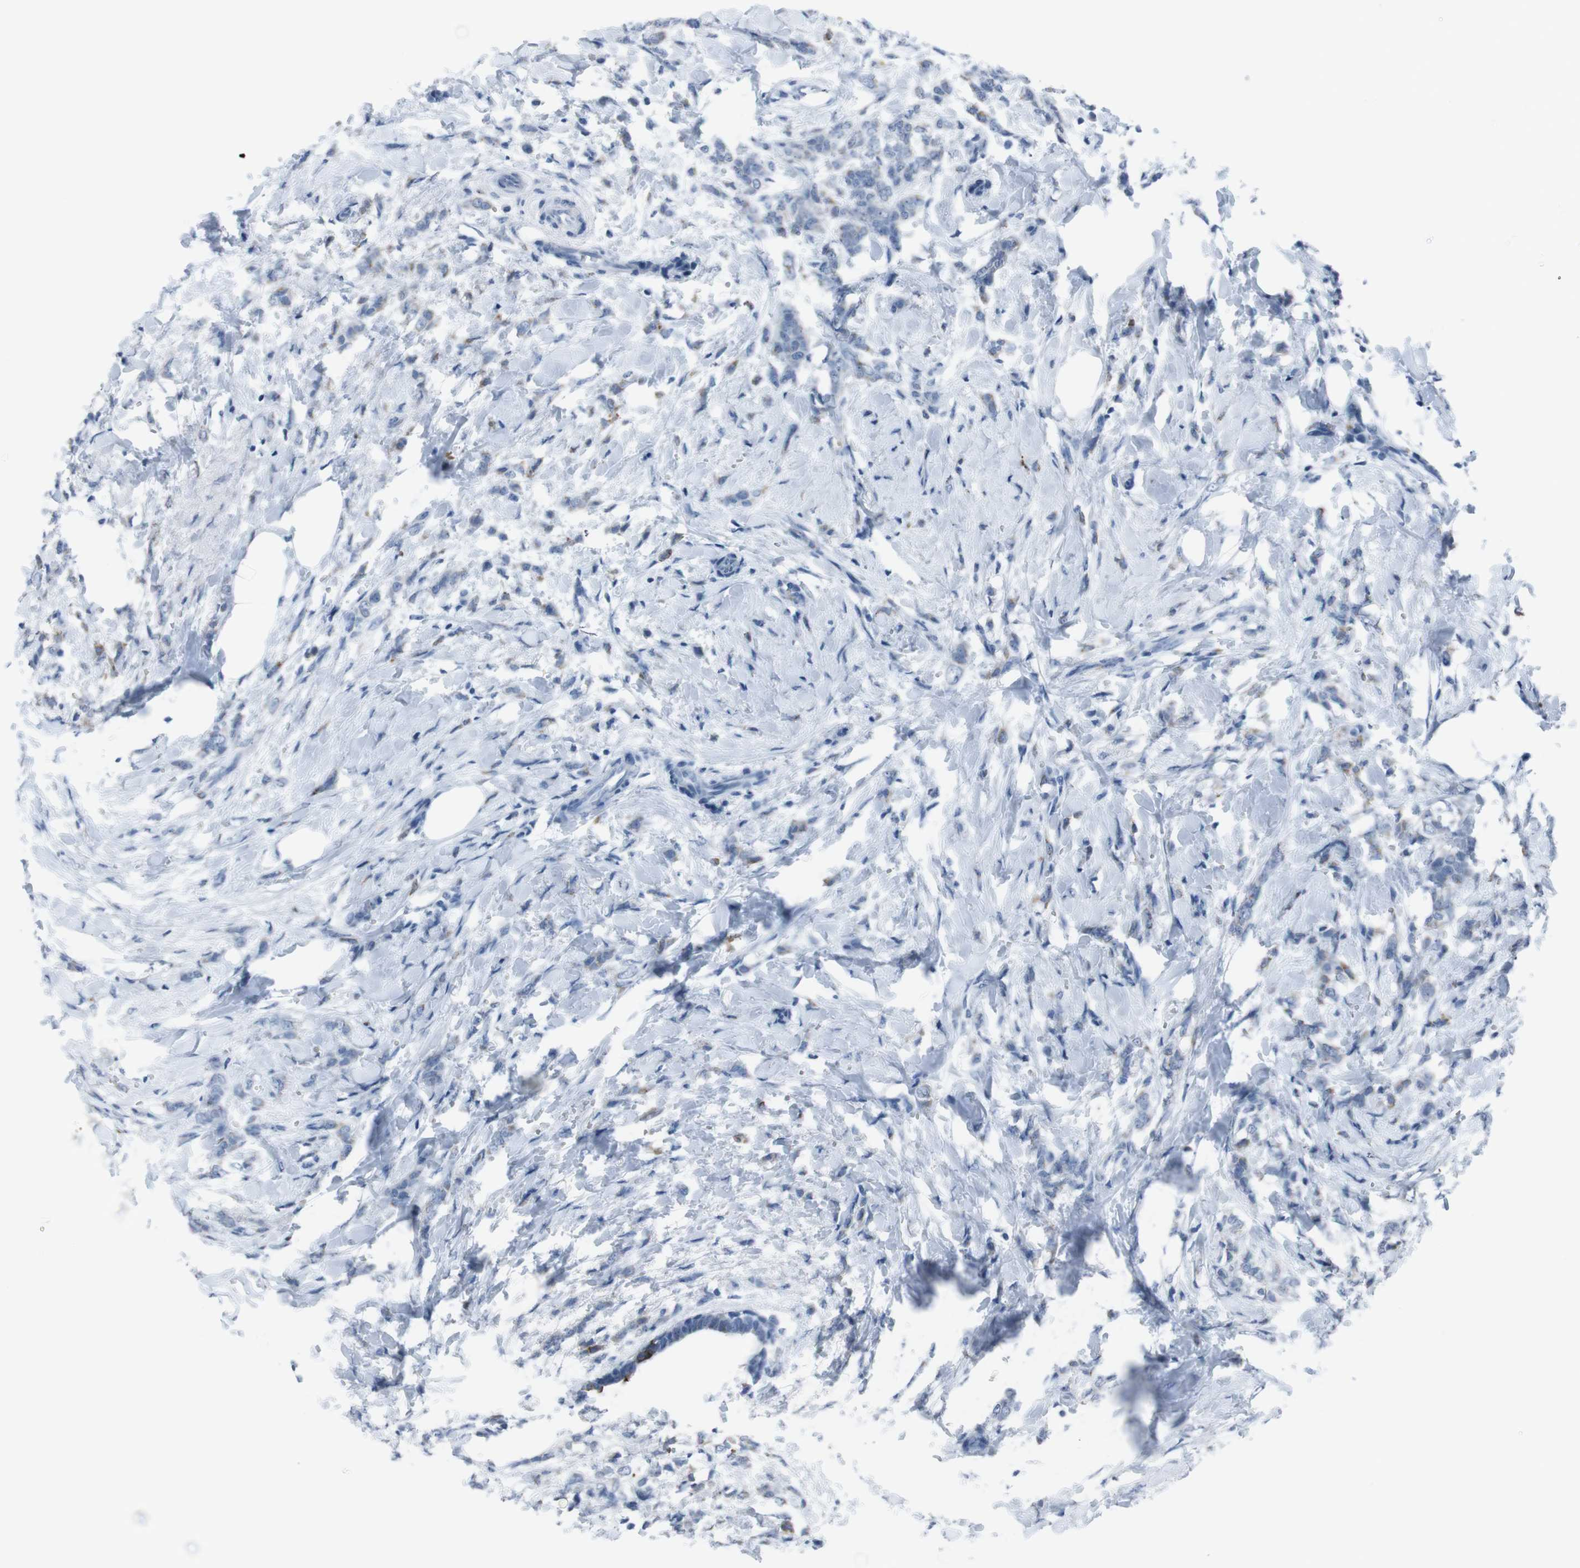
{"staining": {"intensity": "weak", "quantity": "25%-75%", "location": "cytoplasmic/membranous"}, "tissue": "breast cancer", "cell_type": "Tumor cells", "image_type": "cancer", "snomed": [{"axis": "morphology", "description": "Lobular carcinoma, in situ"}, {"axis": "morphology", "description": "Lobular carcinoma"}, {"axis": "topography", "description": "Breast"}], "caption": "Immunohistochemistry photomicrograph of breast cancer (lobular carcinoma) stained for a protein (brown), which demonstrates low levels of weak cytoplasmic/membranous positivity in approximately 25%-75% of tumor cells.", "gene": "ST6GAL1", "patient": {"sex": "female", "age": 41}}